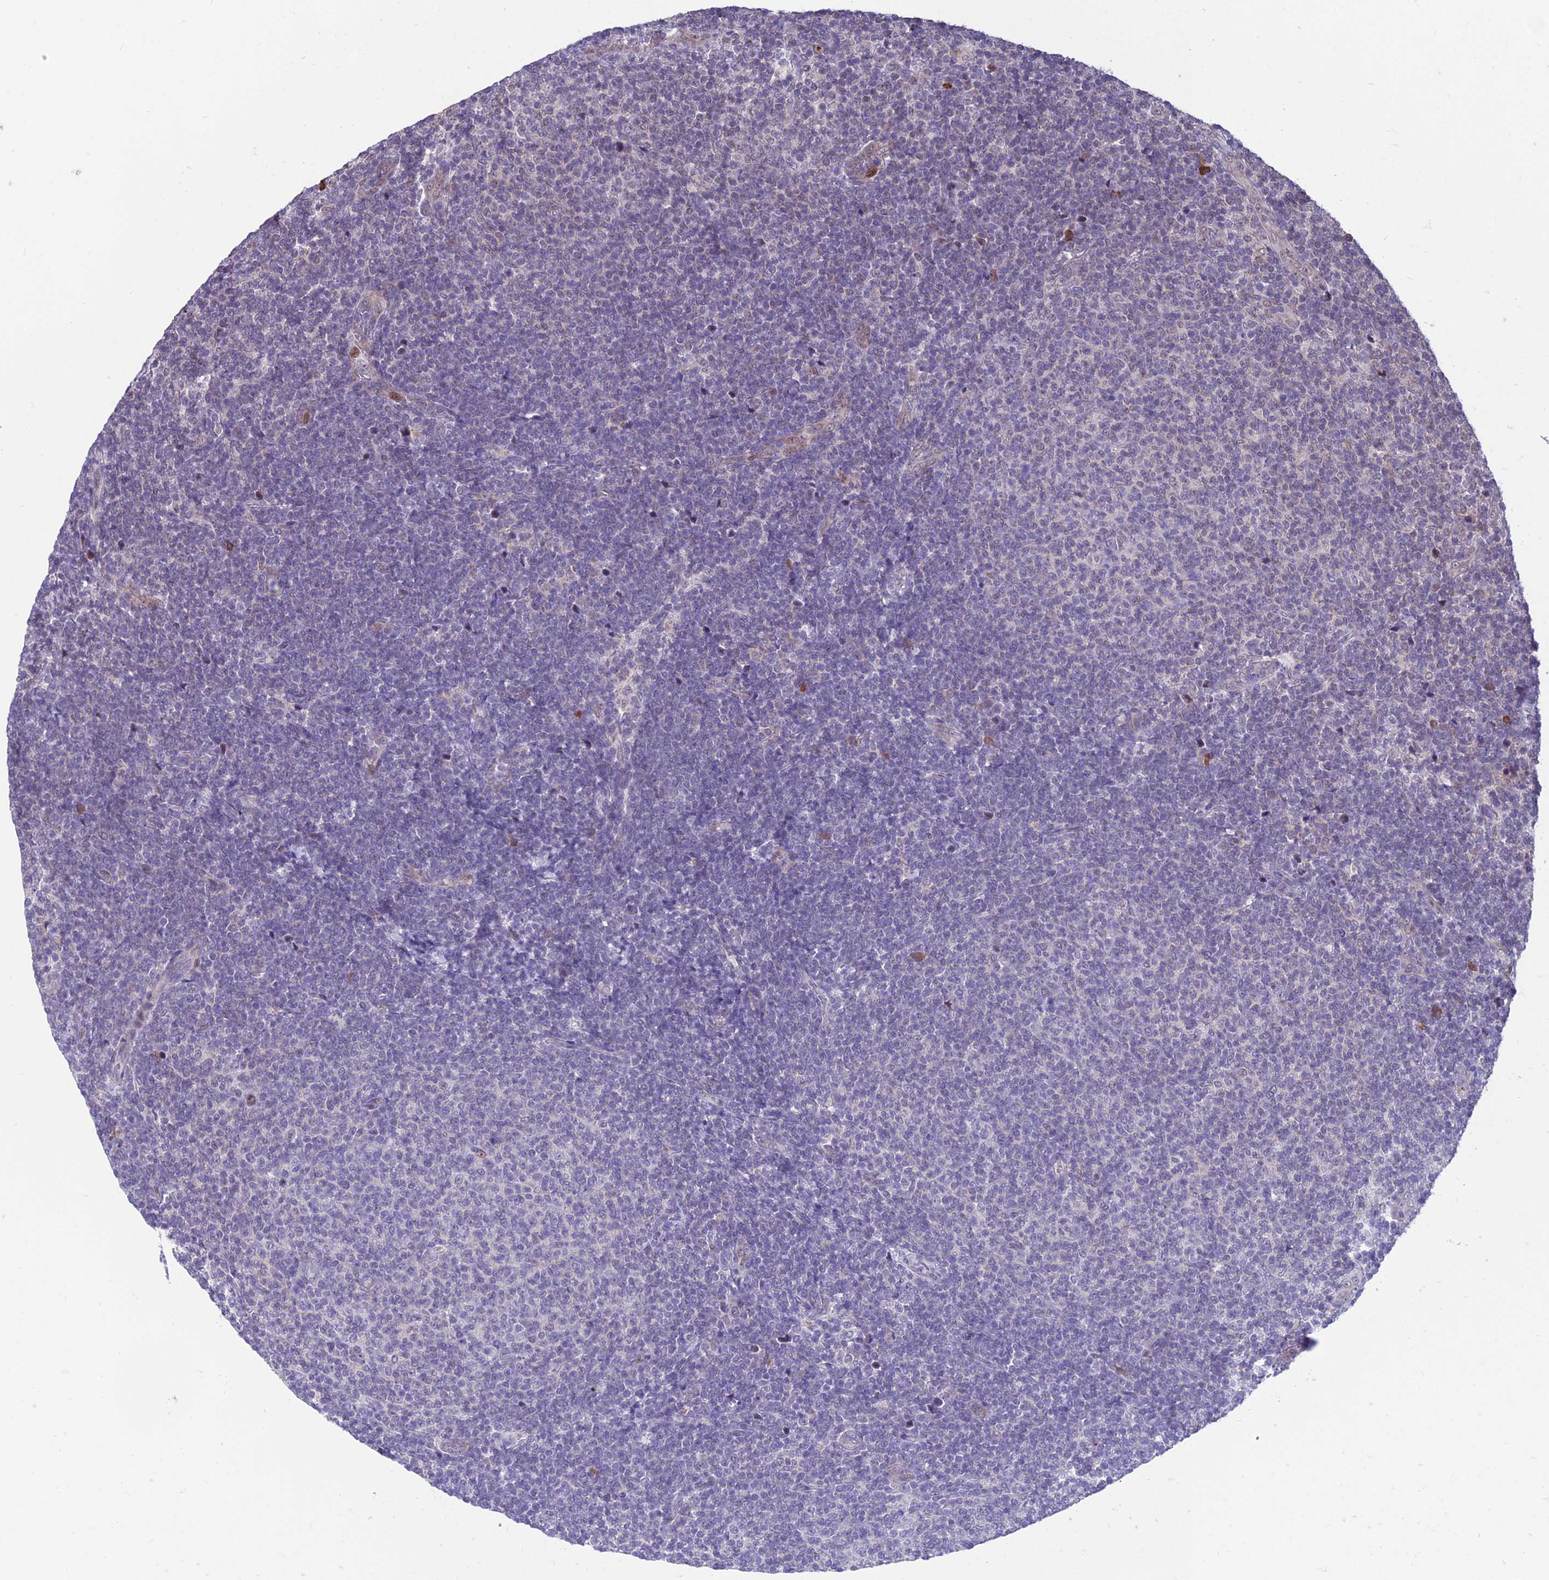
{"staining": {"intensity": "negative", "quantity": "none", "location": "none"}, "tissue": "lymphoma", "cell_type": "Tumor cells", "image_type": "cancer", "snomed": [{"axis": "morphology", "description": "Malignant lymphoma, non-Hodgkin's type, Low grade"}, {"axis": "topography", "description": "Lymph node"}], "caption": "Human lymphoma stained for a protein using IHC displays no expression in tumor cells.", "gene": "KIAA1191", "patient": {"sex": "male", "age": 66}}